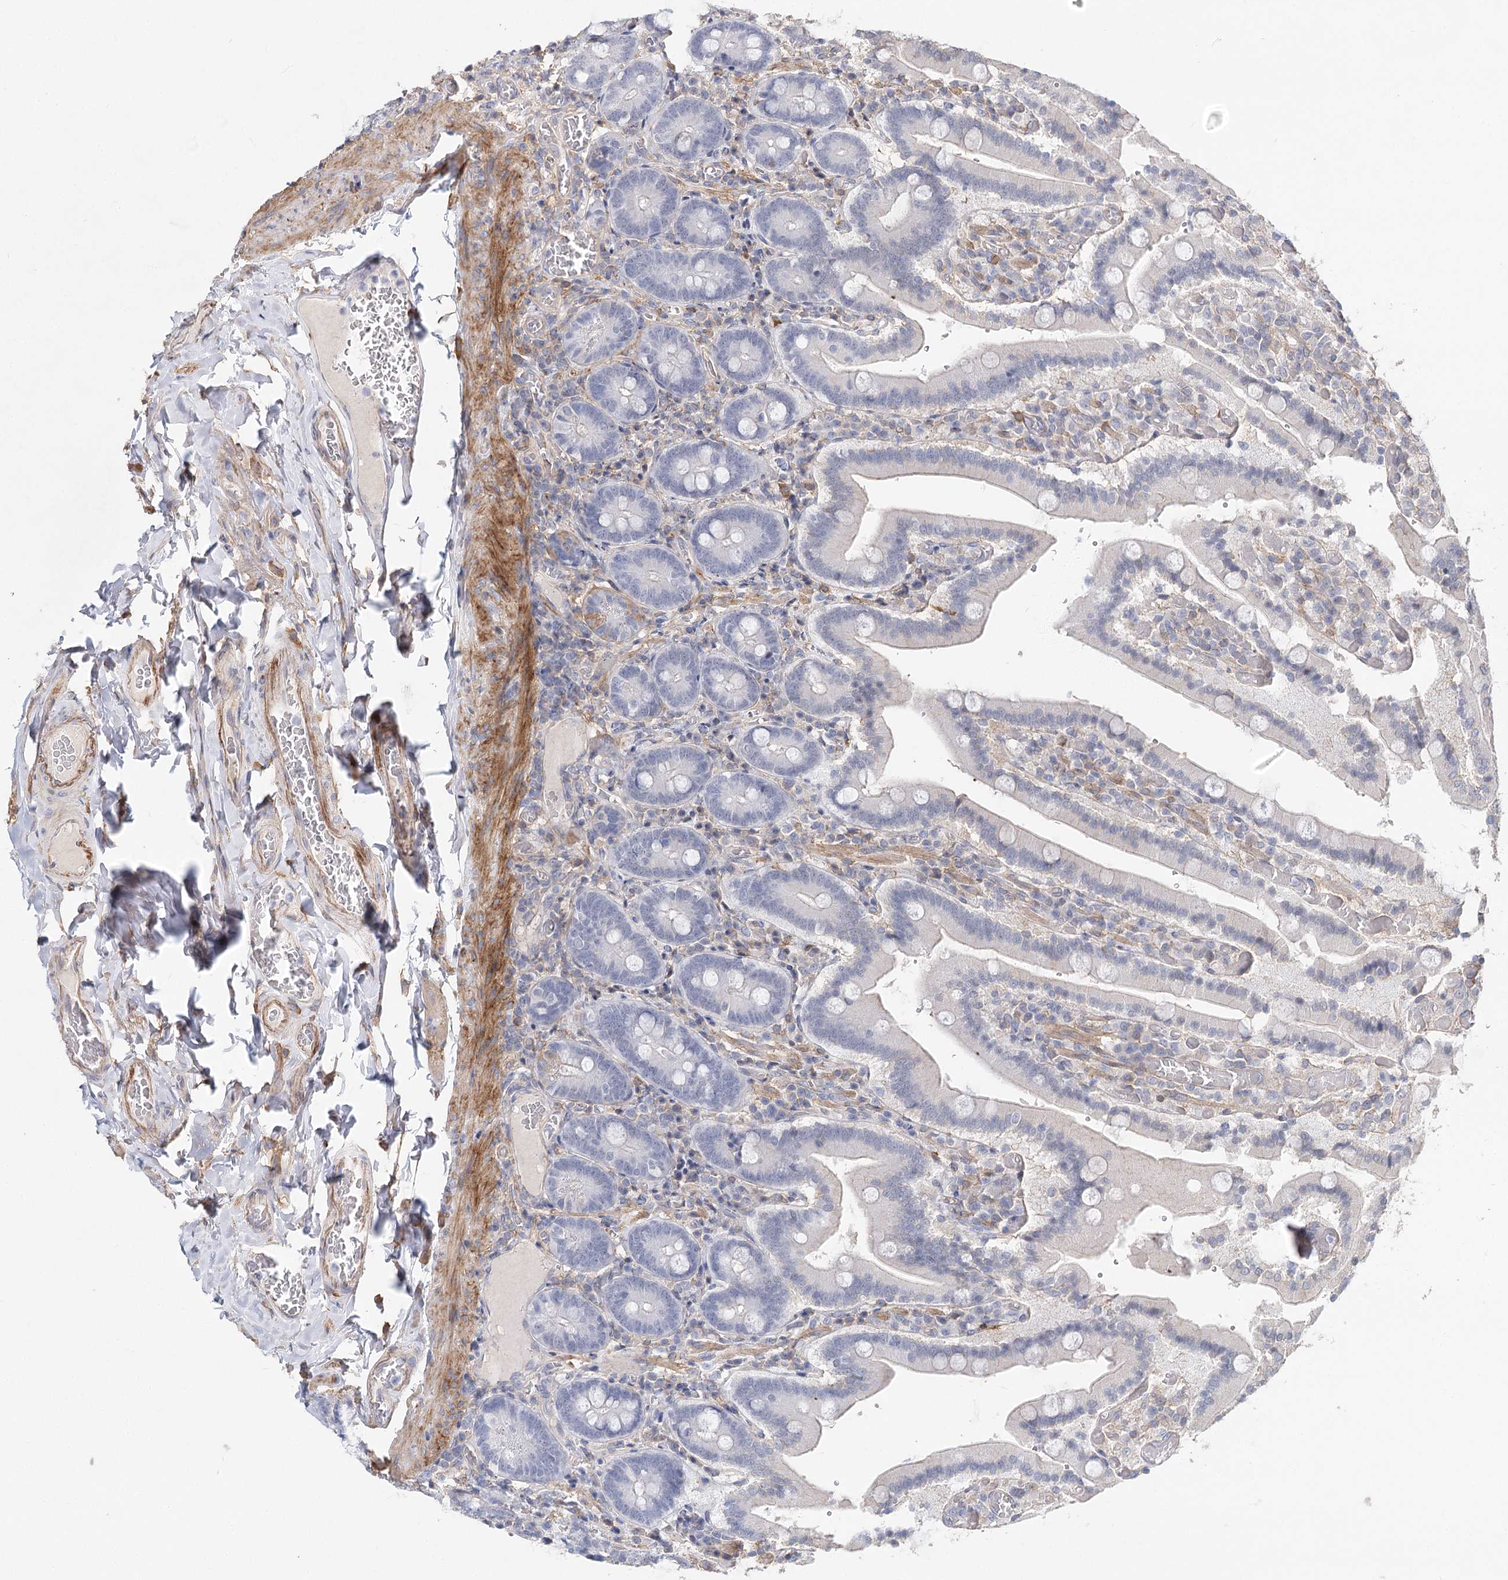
{"staining": {"intensity": "negative", "quantity": "none", "location": "none"}, "tissue": "duodenum", "cell_type": "Glandular cells", "image_type": "normal", "snomed": [{"axis": "morphology", "description": "Normal tissue, NOS"}, {"axis": "topography", "description": "Duodenum"}], "caption": "Duodenum was stained to show a protein in brown. There is no significant positivity in glandular cells. (DAB IHC with hematoxylin counter stain).", "gene": "TMEM218", "patient": {"sex": "female", "age": 62}}